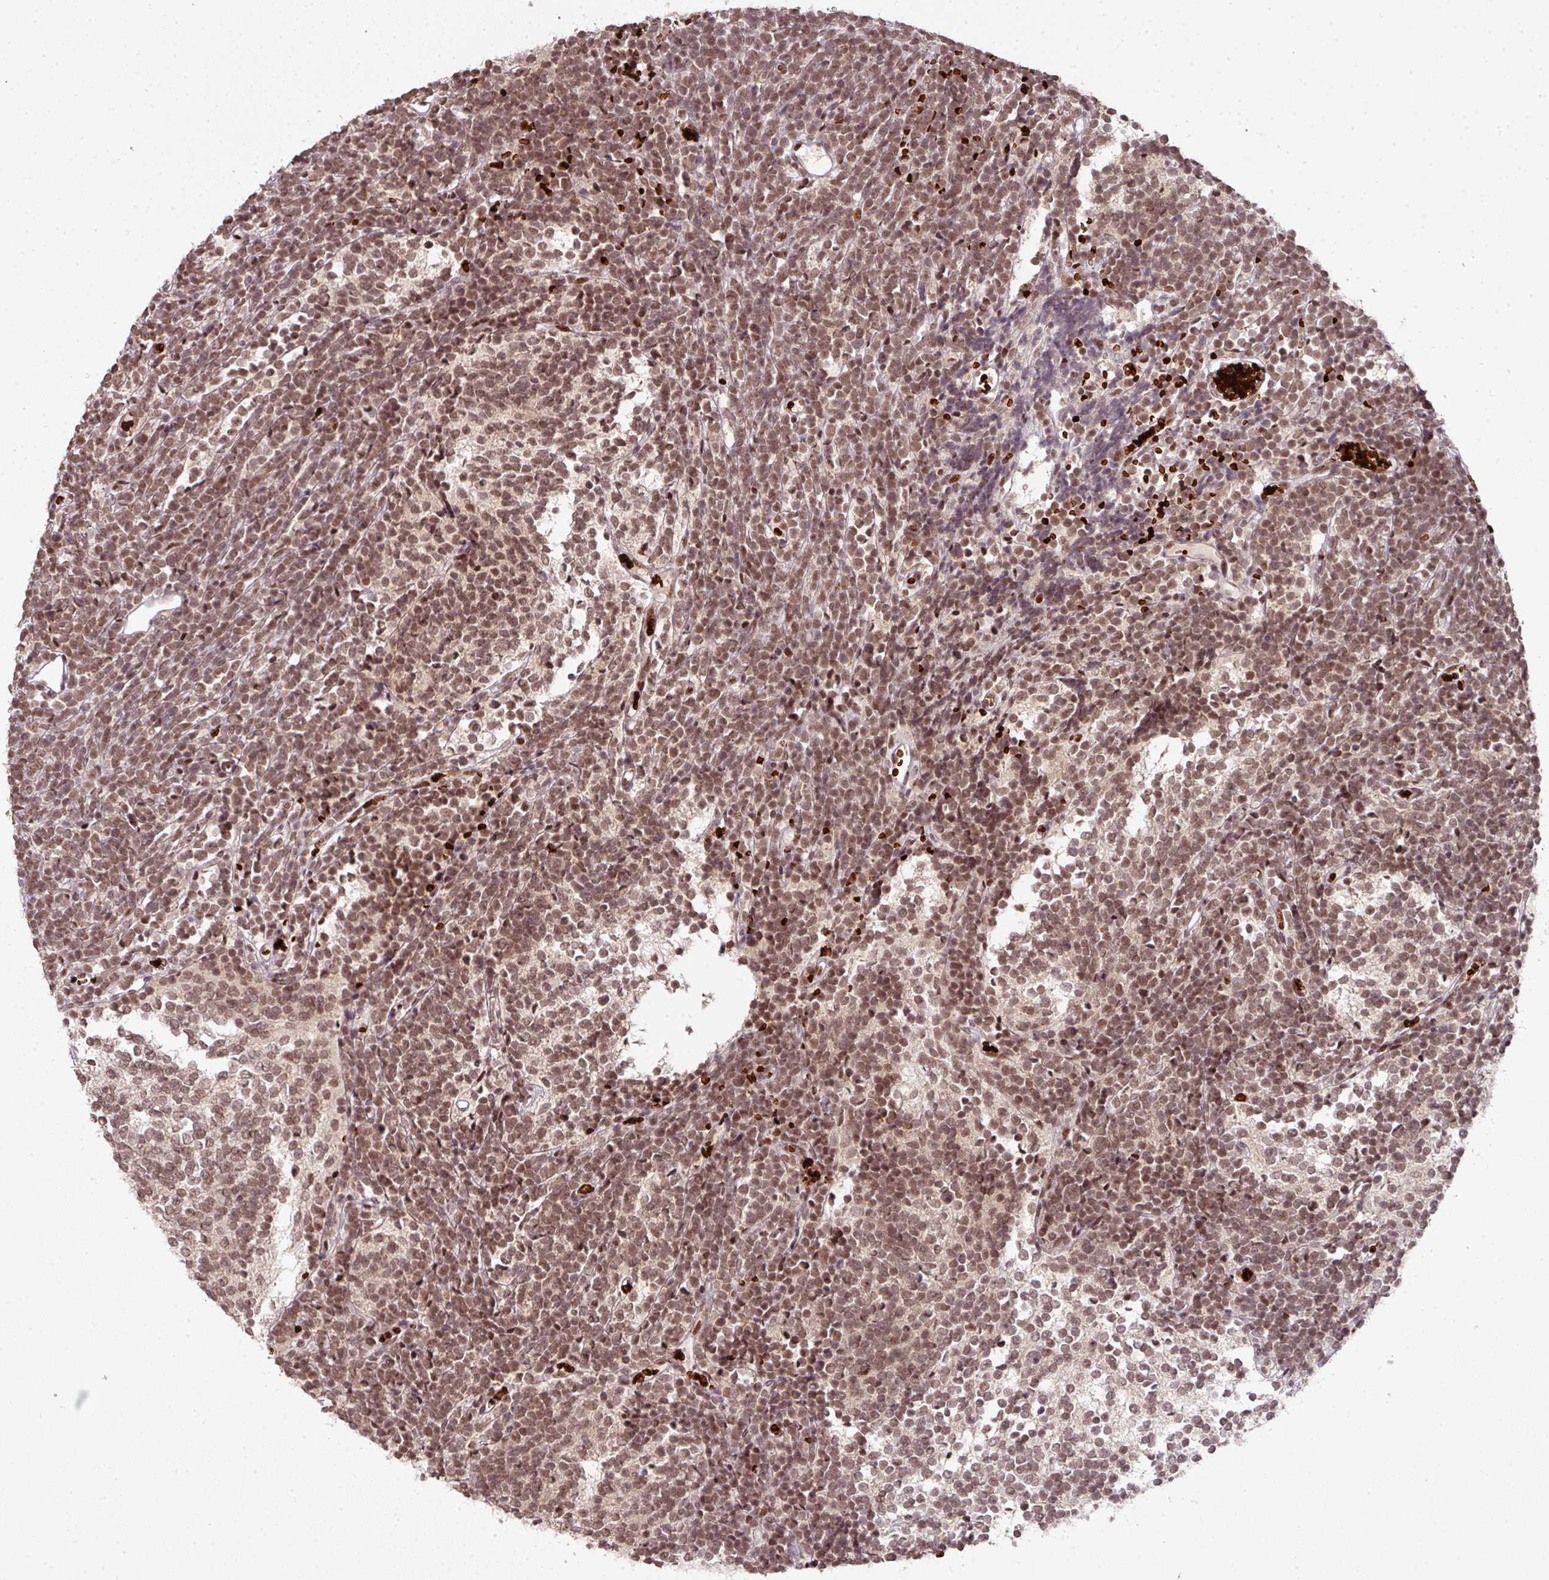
{"staining": {"intensity": "moderate", "quantity": ">75%", "location": "nuclear"}, "tissue": "glioma", "cell_type": "Tumor cells", "image_type": "cancer", "snomed": [{"axis": "morphology", "description": "Glioma, malignant, Low grade"}, {"axis": "topography", "description": "Brain"}], "caption": "IHC (DAB (3,3'-diaminobenzidine)) staining of glioma displays moderate nuclear protein positivity in about >75% of tumor cells. The protein is shown in brown color, while the nuclei are stained blue.", "gene": "NEIL1", "patient": {"sex": "female", "age": 1}}